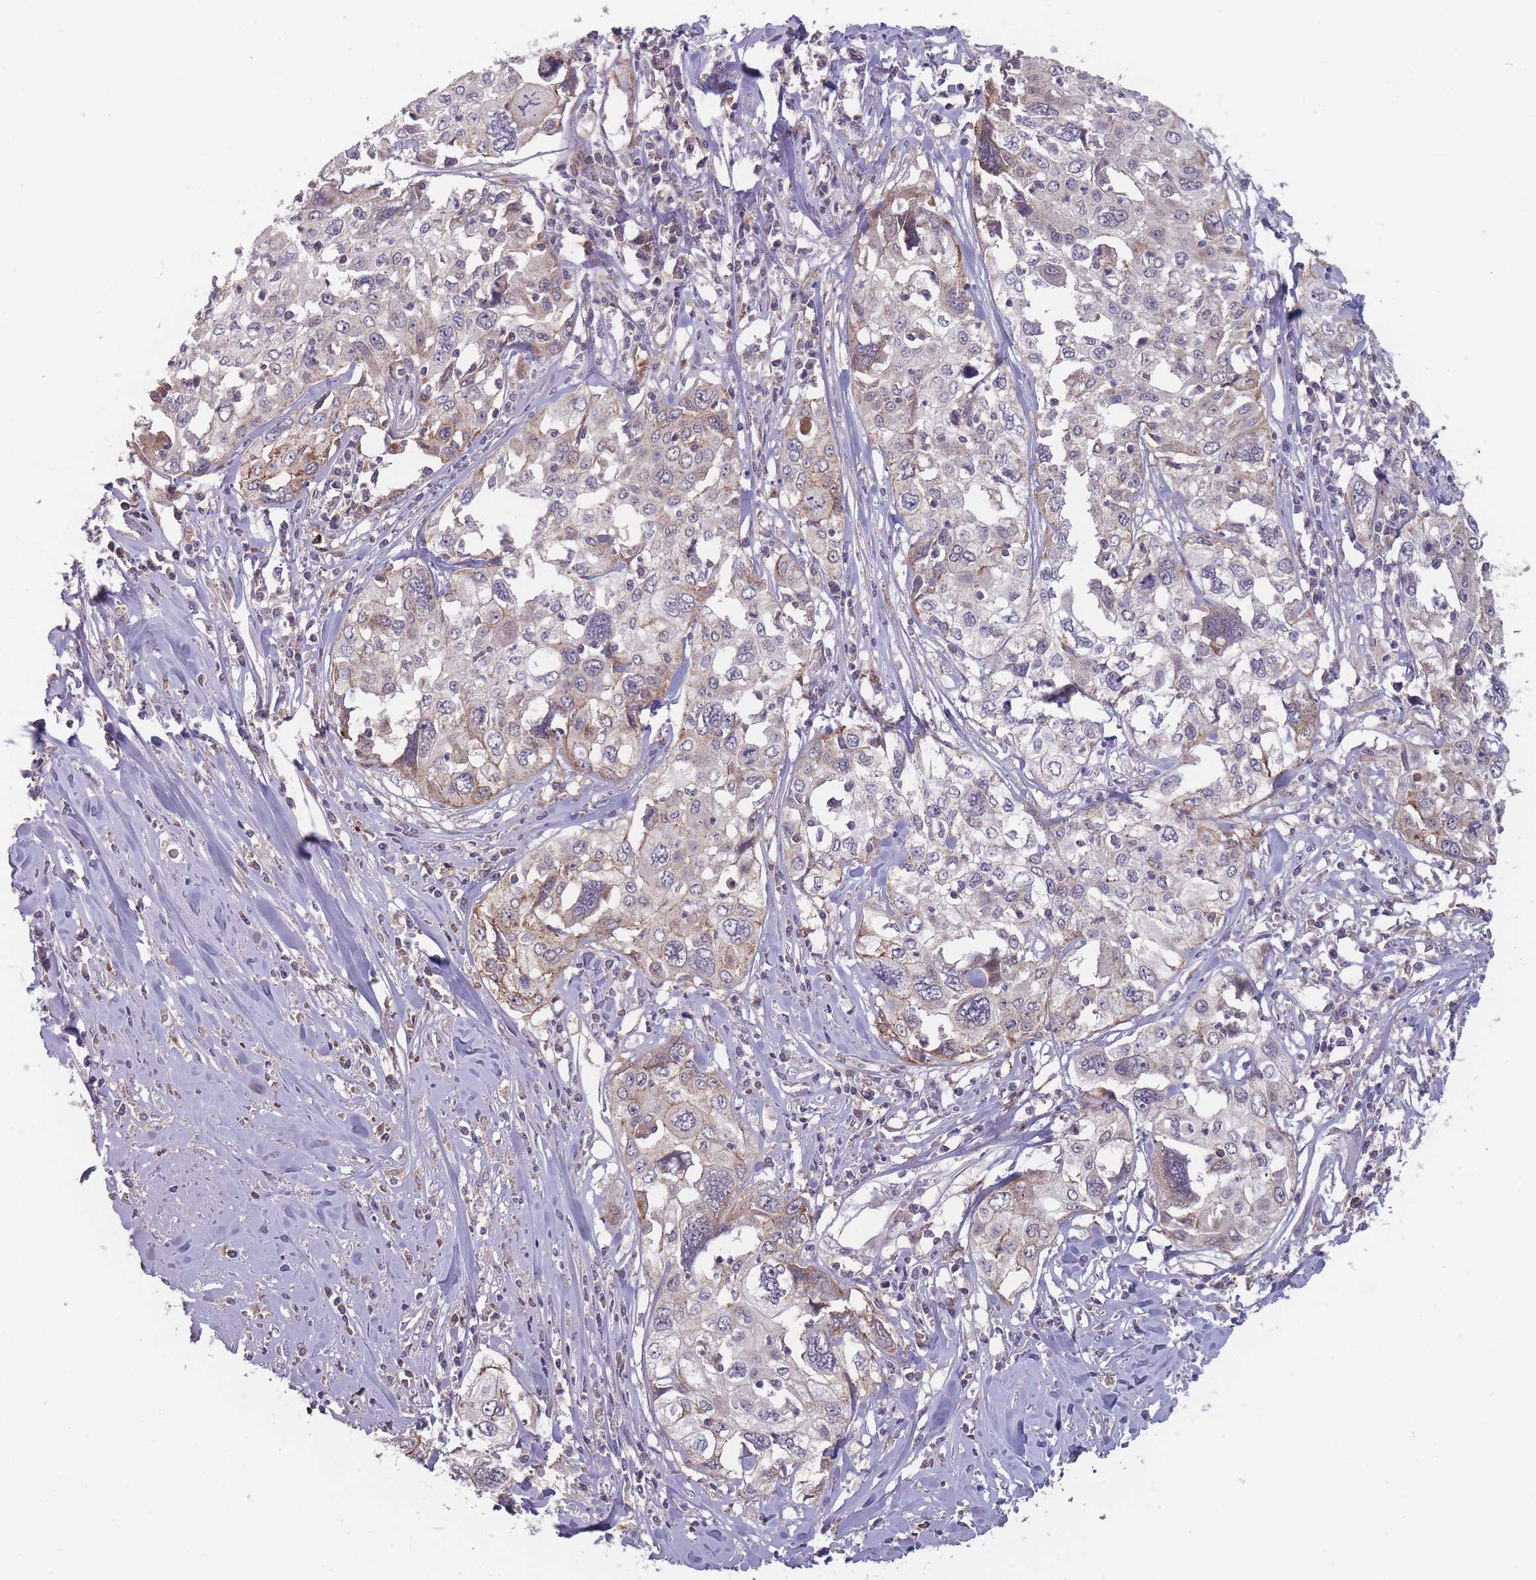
{"staining": {"intensity": "weak", "quantity": "<25%", "location": "cytoplasmic/membranous"}, "tissue": "cervical cancer", "cell_type": "Tumor cells", "image_type": "cancer", "snomed": [{"axis": "morphology", "description": "Squamous cell carcinoma, NOS"}, {"axis": "topography", "description": "Cervix"}], "caption": "Tumor cells show no significant expression in cervical cancer. (DAB (3,3'-diaminobenzidine) immunohistochemistry (IHC) with hematoxylin counter stain).", "gene": "TMEM232", "patient": {"sex": "female", "age": 31}}